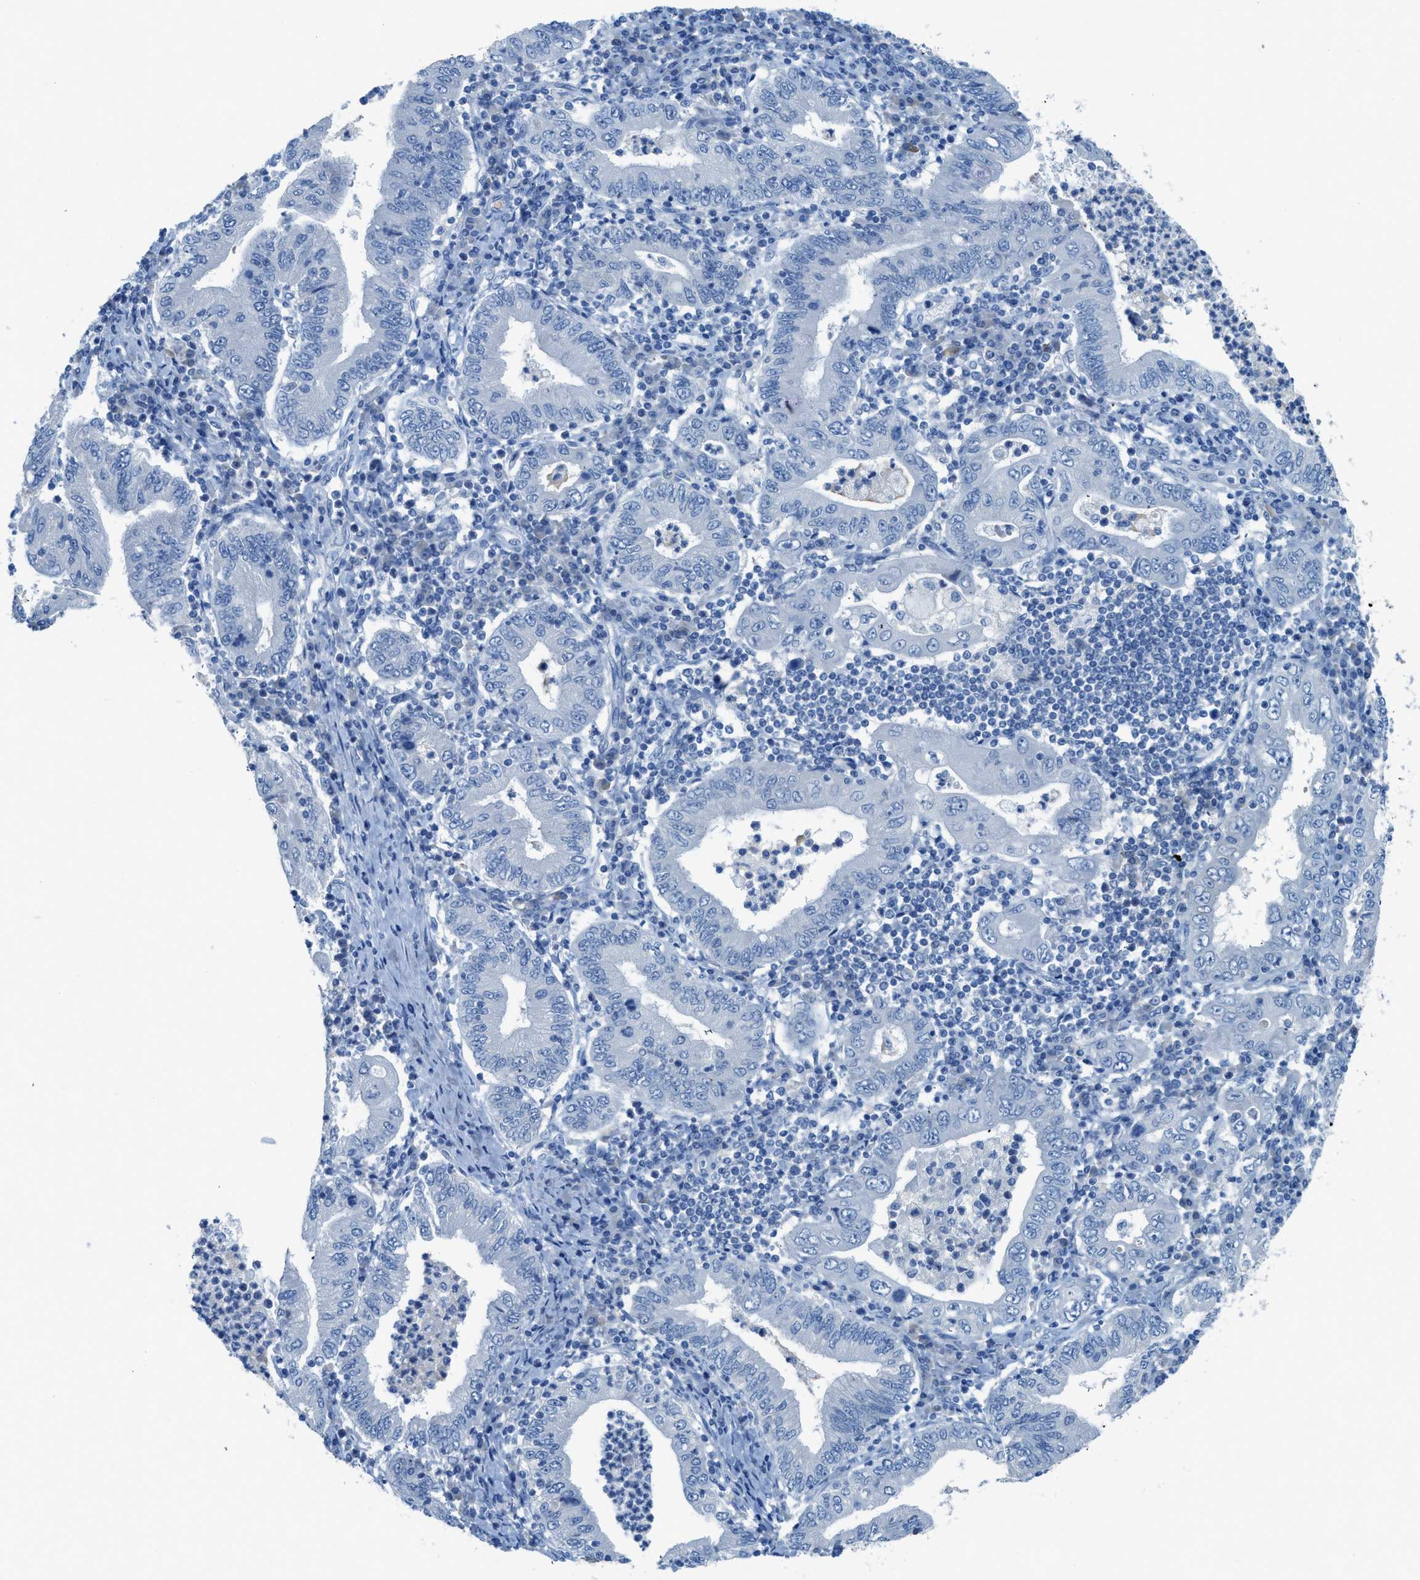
{"staining": {"intensity": "negative", "quantity": "none", "location": "none"}, "tissue": "stomach cancer", "cell_type": "Tumor cells", "image_type": "cancer", "snomed": [{"axis": "morphology", "description": "Normal tissue, NOS"}, {"axis": "morphology", "description": "Adenocarcinoma, NOS"}, {"axis": "topography", "description": "Esophagus"}, {"axis": "topography", "description": "Stomach, upper"}, {"axis": "topography", "description": "Peripheral nerve tissue"}], "caption": "Immunohistochemical staining of human stomach adenocarcinoma displays no significant positivity in tumor cells.", "gene": "ACAN", "patient": {"sex": "male", "age": 62}}